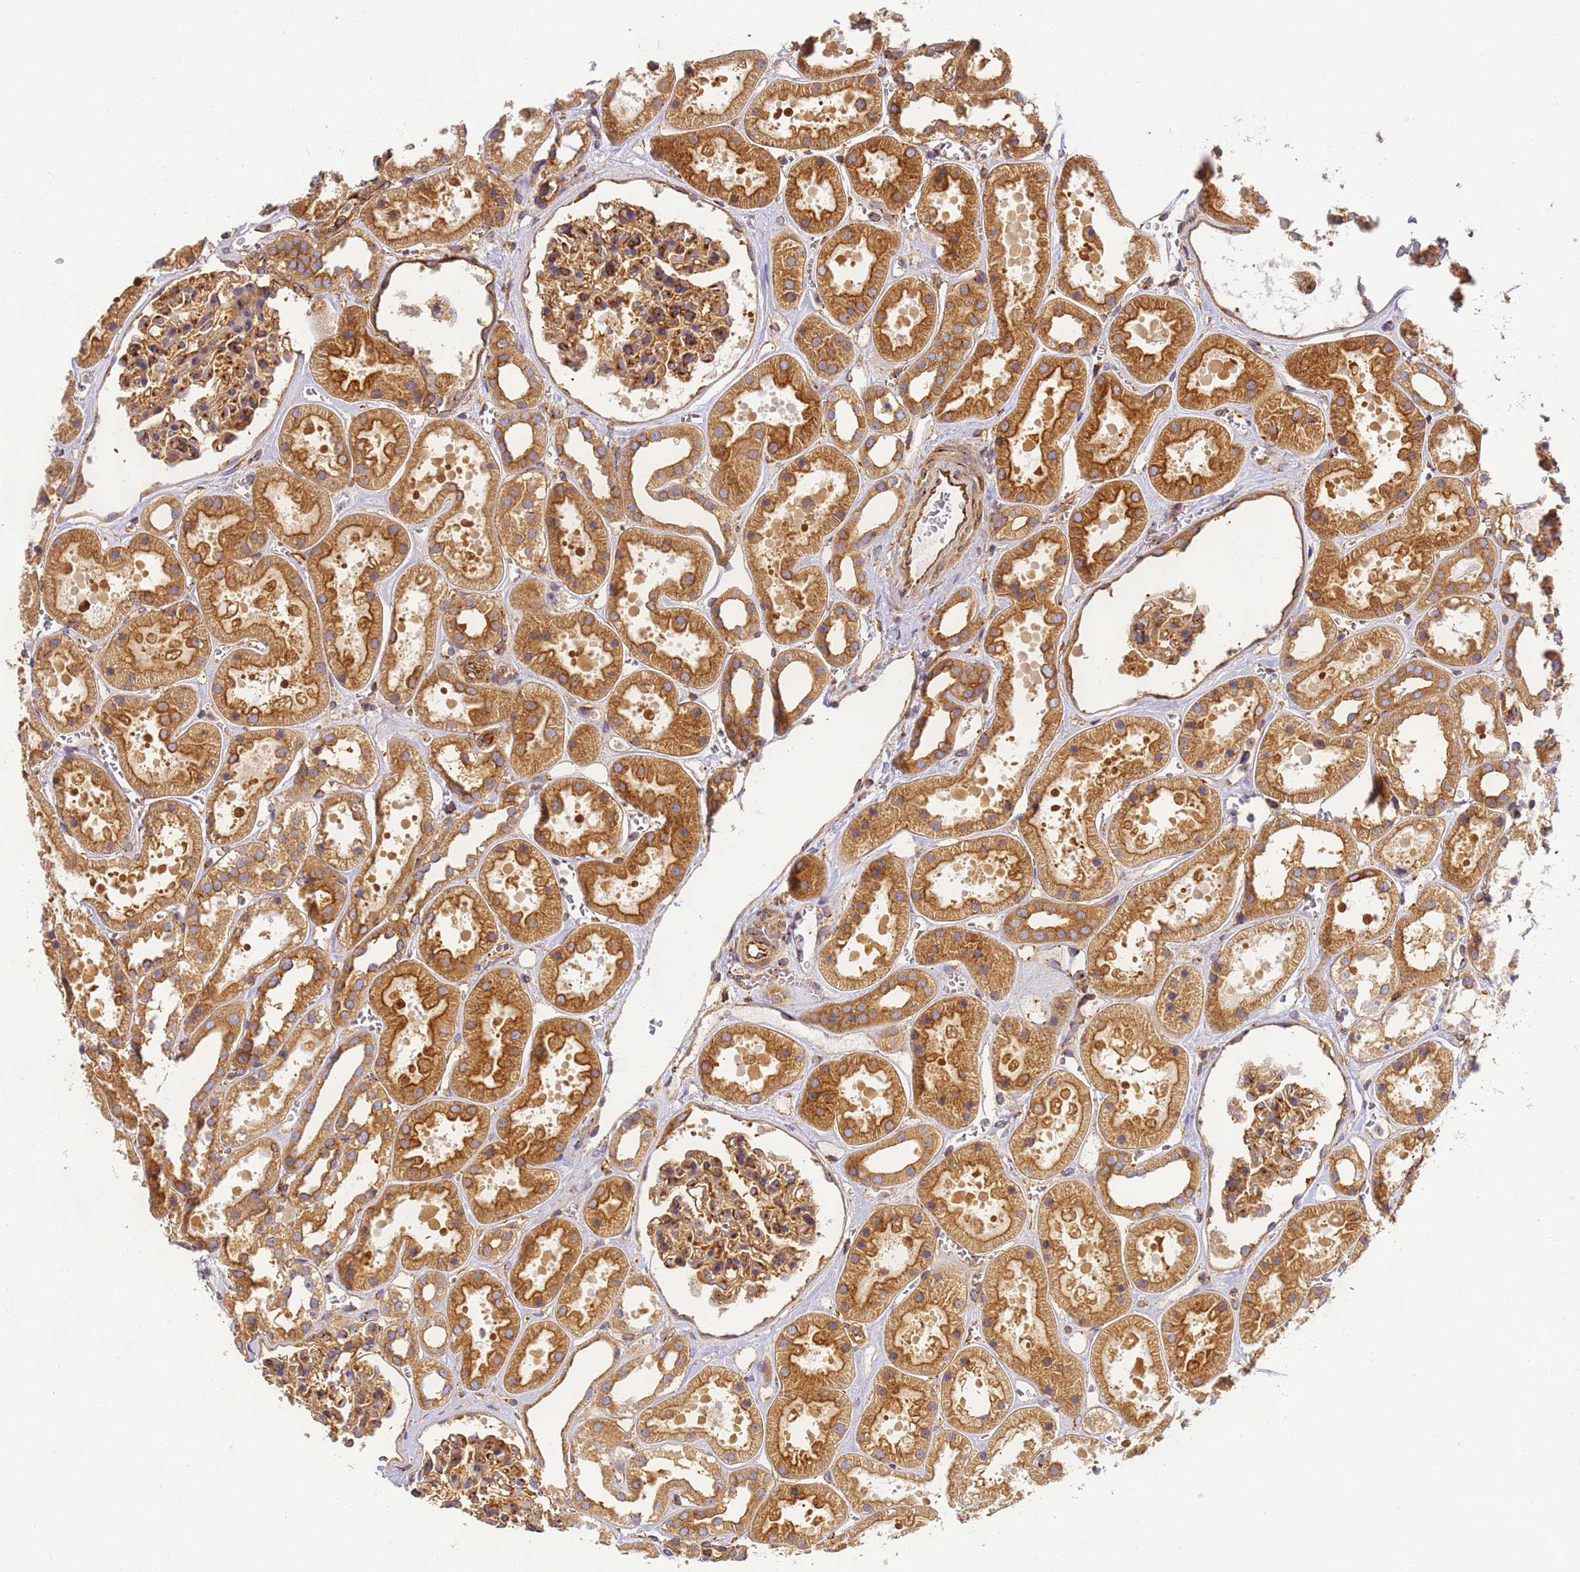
{"staining": {"intensity": "moderate", "quantity": ">75%", "location": "cytoplasmic/membranous"}, "tissue": "kidney", "cell_type": "Cells in glomeruli", "image_type": "normal", "snomed": [{"axis": "morphology", "description": "Normal tissue, NOS"}, {"axis": "topography", "description": "Kidney"}], "caption": "An immunohistochemistry (IHC) micrograph of unremarkable tissue is shown. Protein staining in brown highlights moderate cytoplasmic/membranous positivity in kidney within cells in glomeruli.", "gene": "DYNC1I2", "patient": {"sex": "female", "age": 41}}